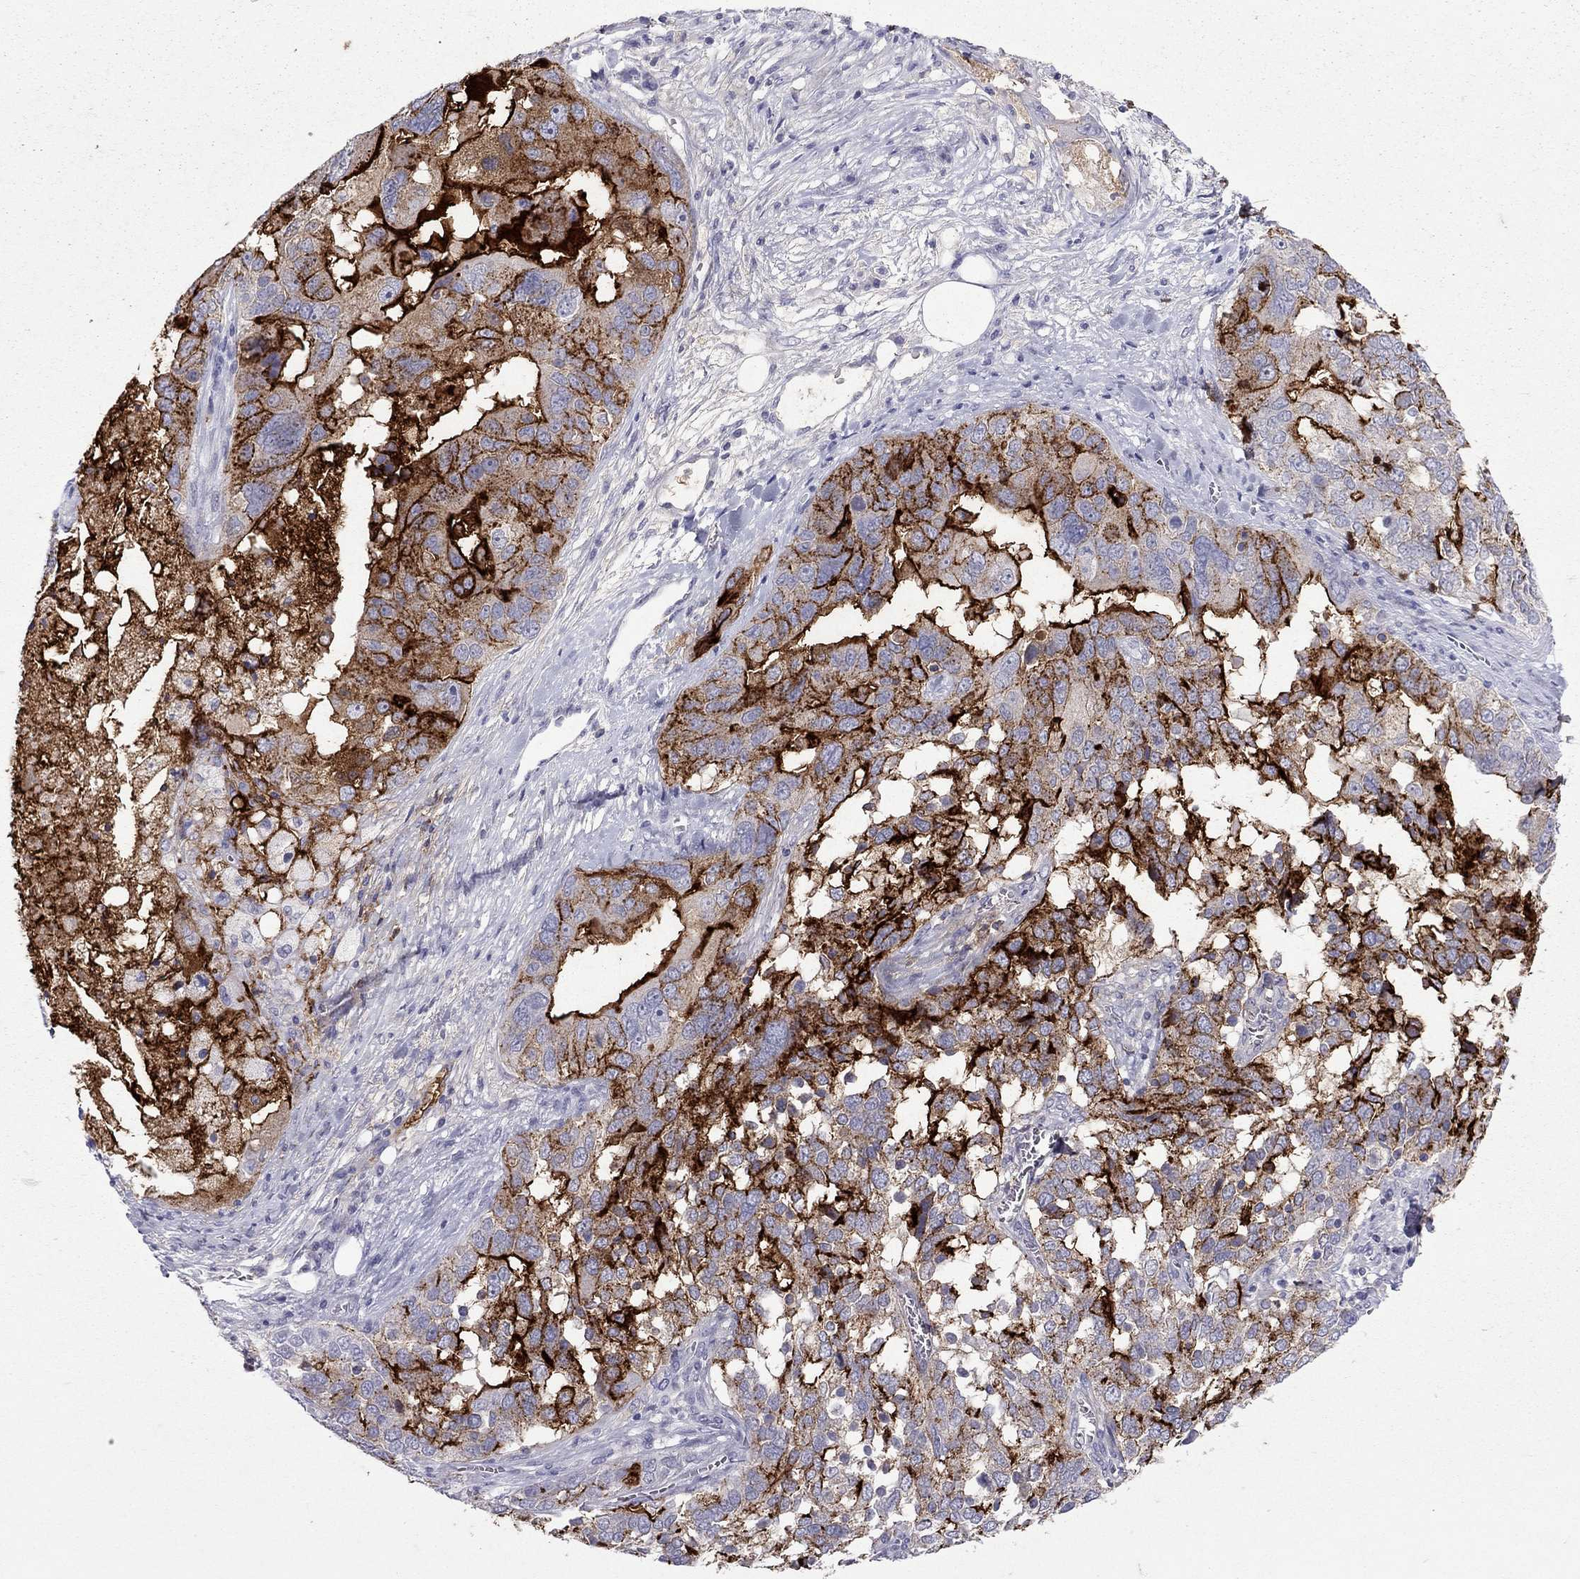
{"staining": {"intensity": "strong", "quantity": ">75%", "location": "cytoplasmic/membranous"}, "tissue": "ovarian cancer", "cell_type": "Tumor cells", "image_type": "cancer", "snomed": [{"axis": "morphology", "description": "Carcinoma, endometroid"}, {"axis": "topography", "description": "Soft tissue"}, {"axis": "topography", "description": "Ovary"}], "caption": "Tumor cells exhibit strong cytoplasmic/membranous staining in approximately >75% of cells in endometroid carcinoma (ovarian). (brown staining indicates protein expression, while blue staining denotes nuclei).", "gene": "MUC16", "patient": {"sex": "female", "age": 52}}